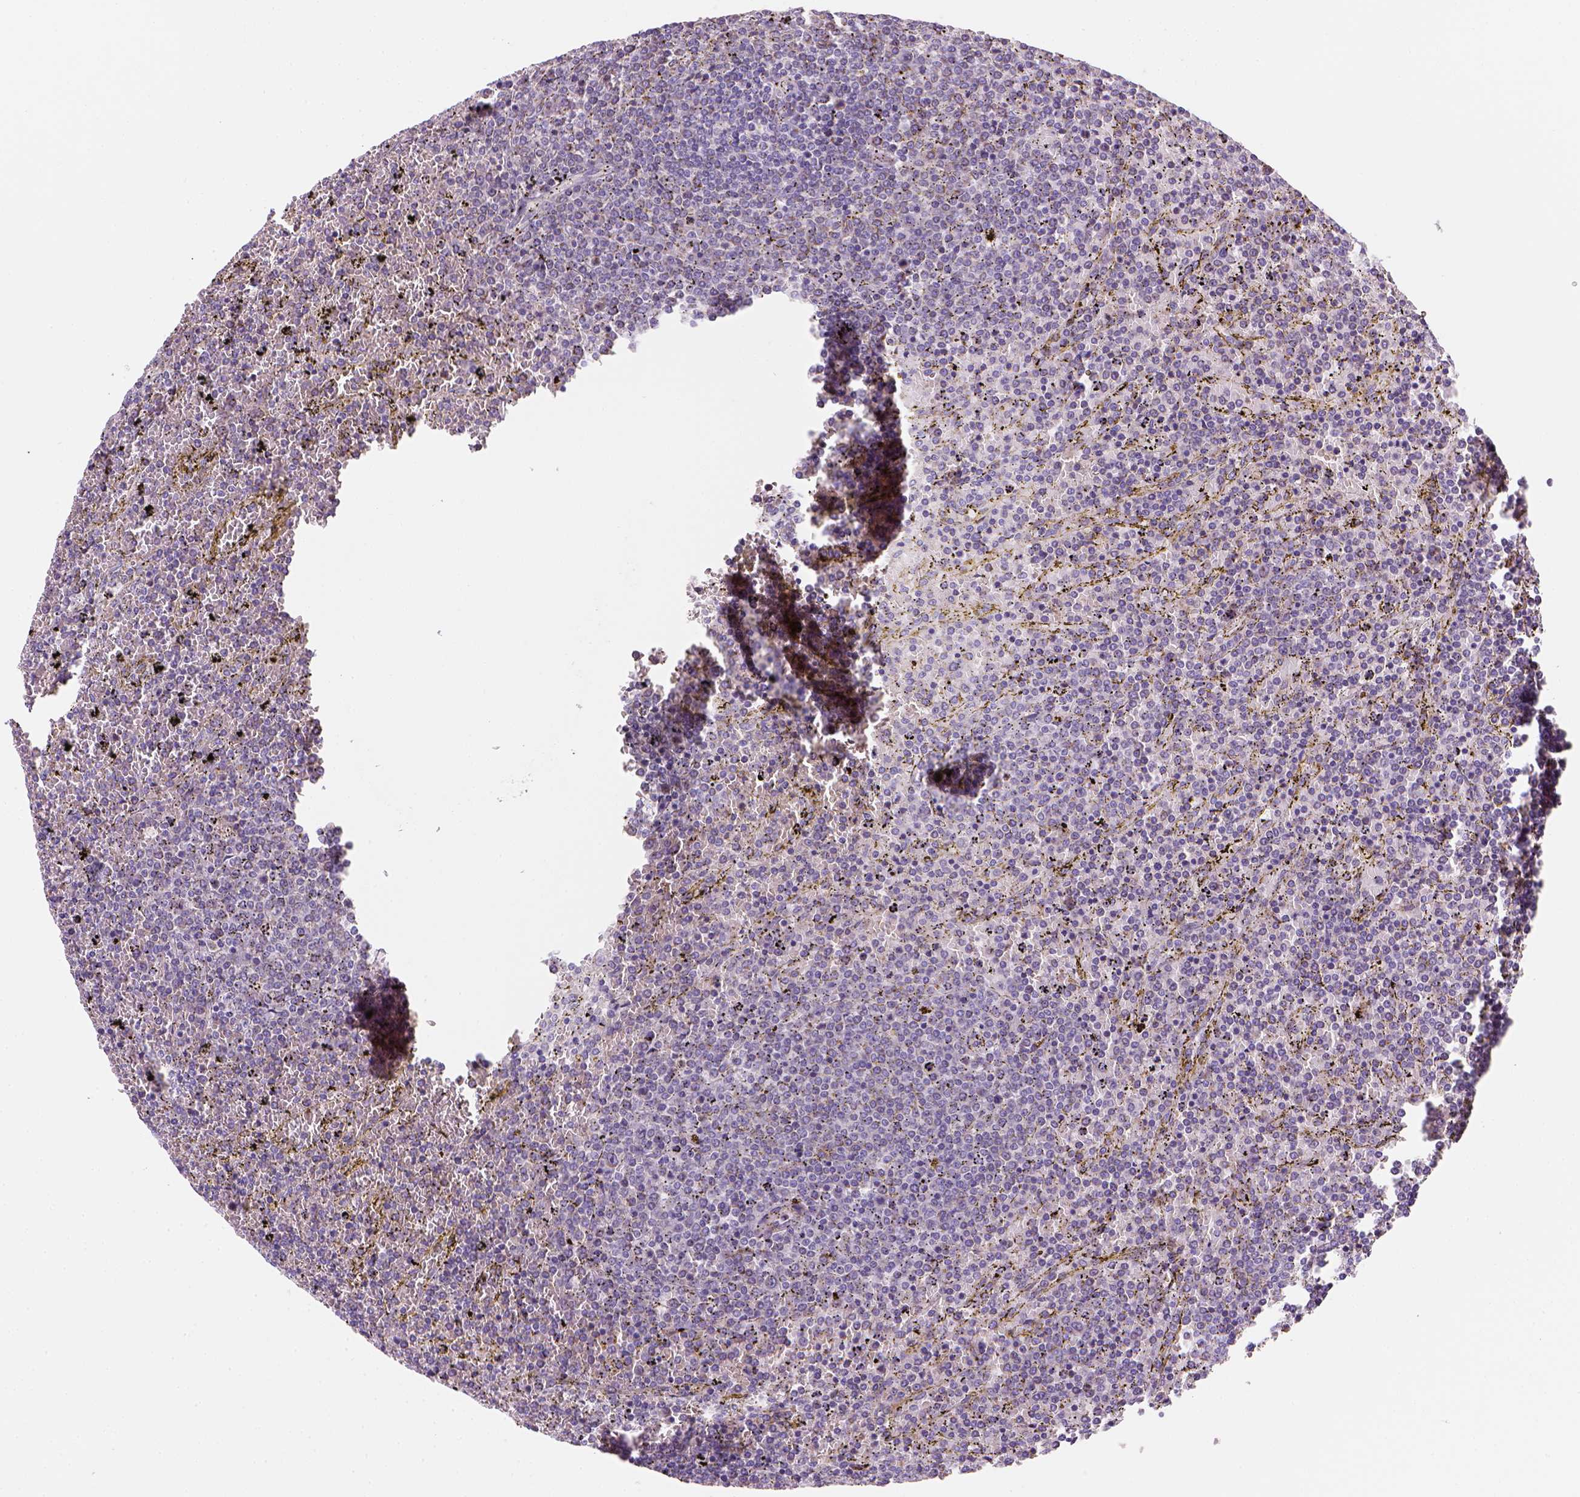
{"staining": {"intensity": "negative", "quantity": "none", "location": "none"}, "tissue": "lymphoma", "cell_type": "Tumor cells", "image_type": "cancer", "snomed": [{"axis": "morphology", "description": "Malignant lymphoma, non-Hodgkin's type, Low grade"}, {"axis": "topography", "description": "Spleen"}], "caption": "Tumor cells show no significant positivity in lymphoma.", "gene": "CES2", "patient": {"sex": "female", "age": 77}}